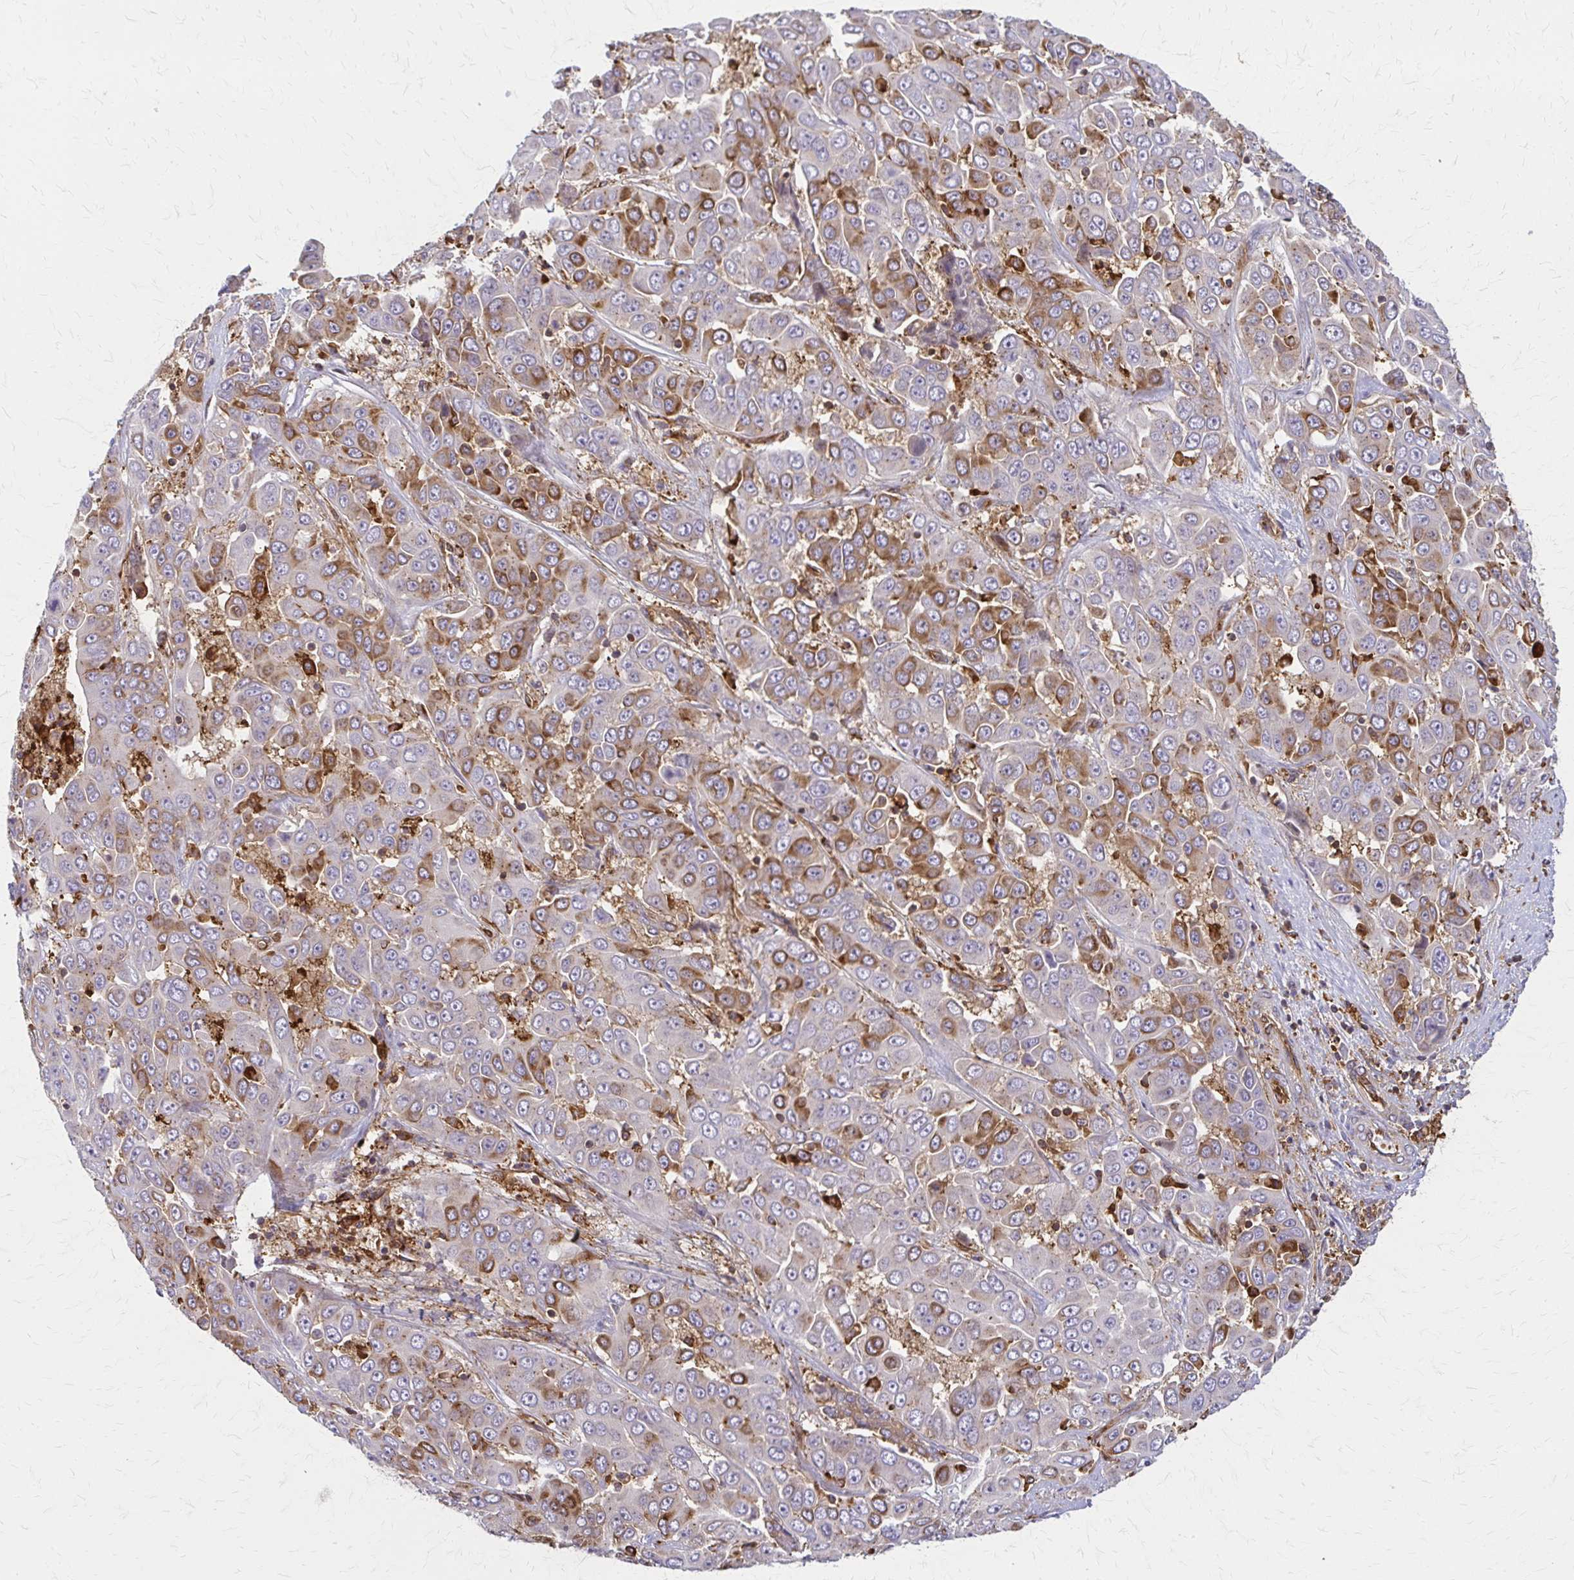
{"staining": {"intensity": "moderate", "quantity": "25%-75%", "location": "cytoplasmic/membranous"}, "tissue": "liver cancer", "cell_type": "Tumor cells", "image_type": "cancer", "snomed": [{"axis": "morphology", "description": "Cholangiocarcinoma"}, {"axis": "topography", "description": "Liver"}], "caption": "Immunohistochemistry staining of liver cholangiocarcinoma, which demonstrates medium levels of moderate cytoplasmic/membranous positivity in approximately 25%-75% of tumor cells indicating moderate cytoplasmic/membranous protein staining. The staining was performed using DAB (3,3'-diaminobenzidine) (brown) for protein detection and nuclei were counterstained in hematoxylin (blue).", "gene": "WASF2", "patient": {"sex": "female", "age": 52}}